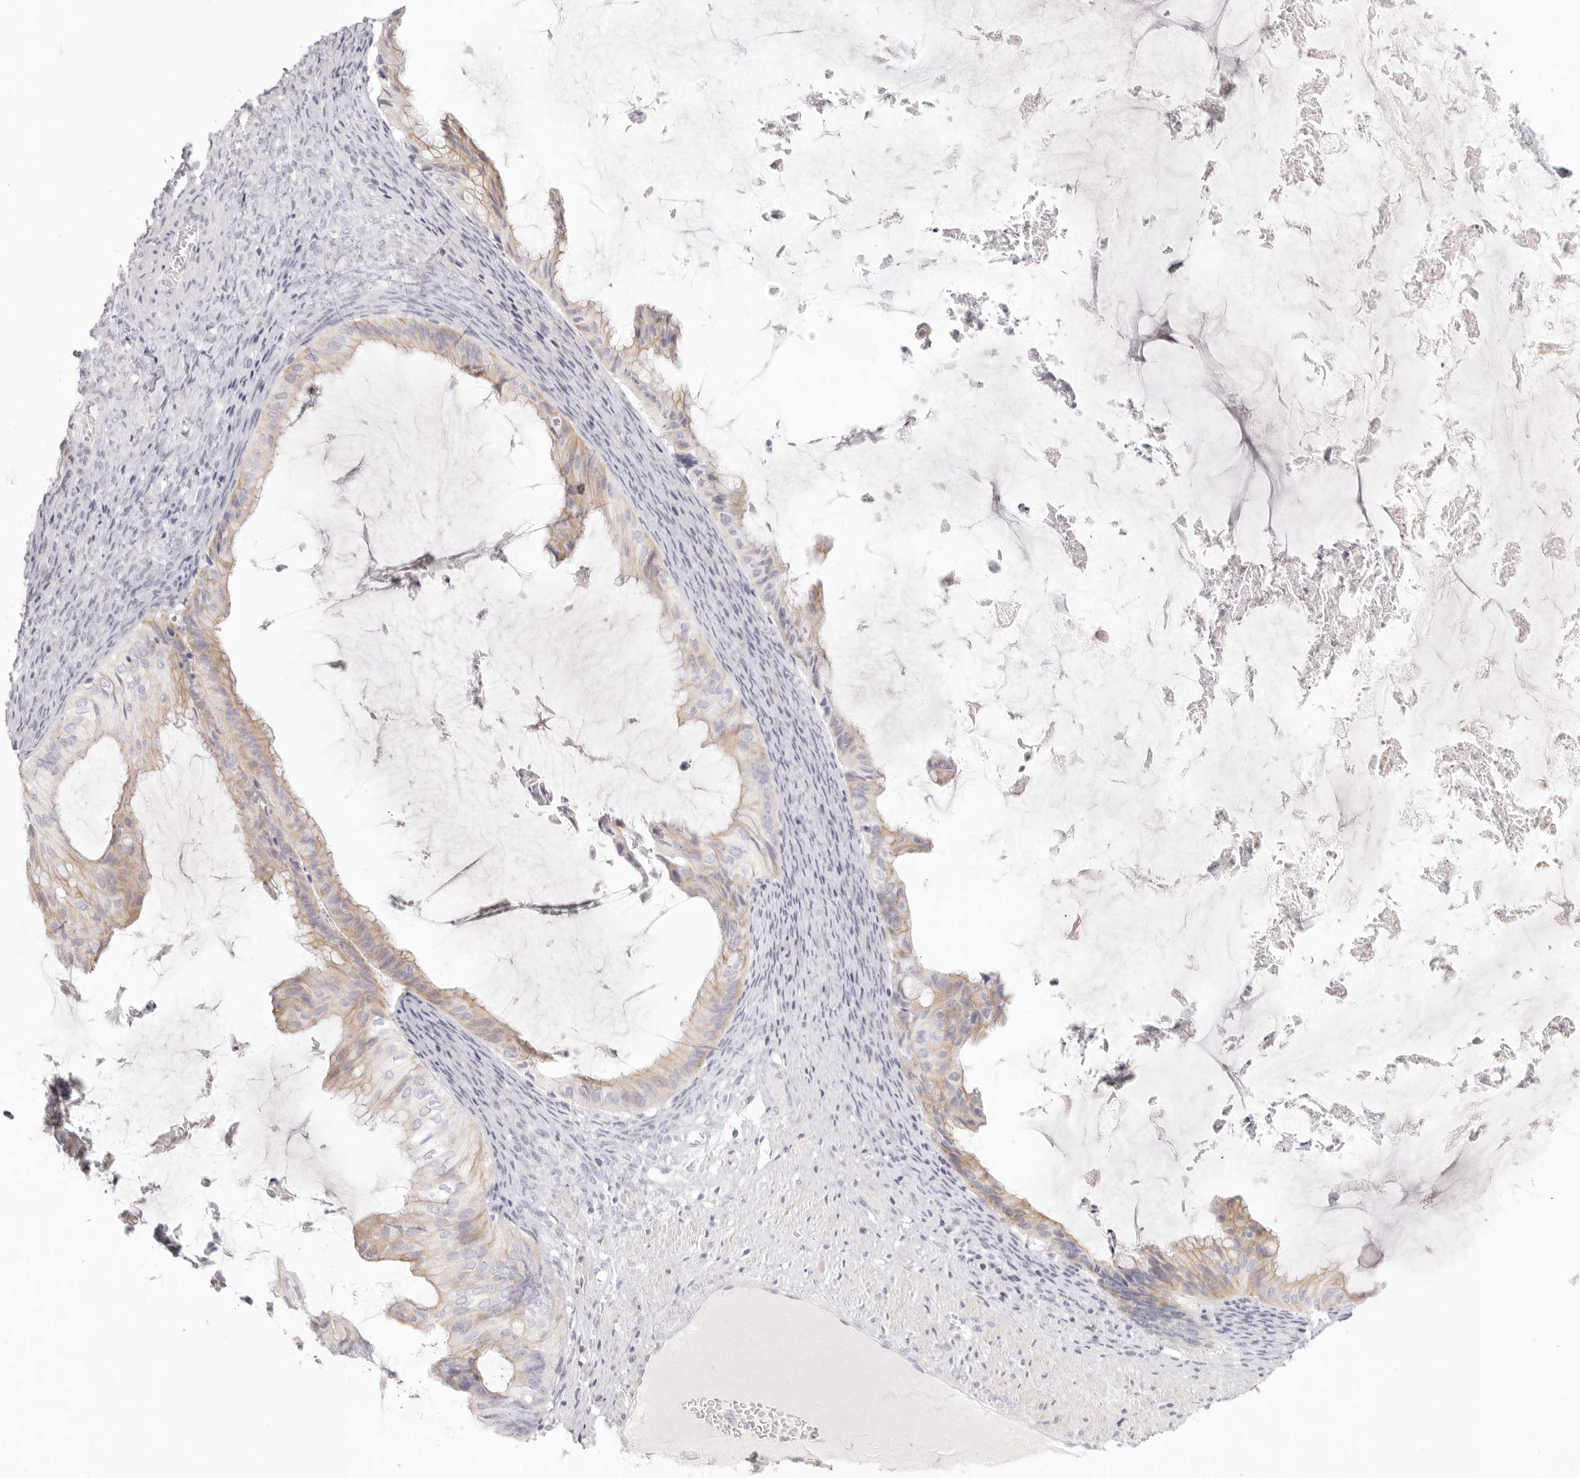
{"staining": {"intensity": "weak", "quantity": "25%-75%", "location": "cytoplasmic/membranous"}, "tissue": "ovarian cancer", "cell_type": "Tumor cells", "image_type": "cancer", "snomed": [{"axis": "morphology", "description": "Cystadenocarcinoma, mucinous, NOS"}, {"axis": "topography", "description": "Ovary"}], "caption": "Immunohistochemical staining of ovarian cancer displays low levels of weak cytoplasmic/membranous protein staining in about 25%-75% of tumor cells. The protein is stained brown, and the nuclei are stained in blue (DAB (3,3'-diaminobenzidine) IHC with brightfield microscopy, high magnification).", "gene": "RXFP1", "patient": {"sex": "female", "age": 61}}